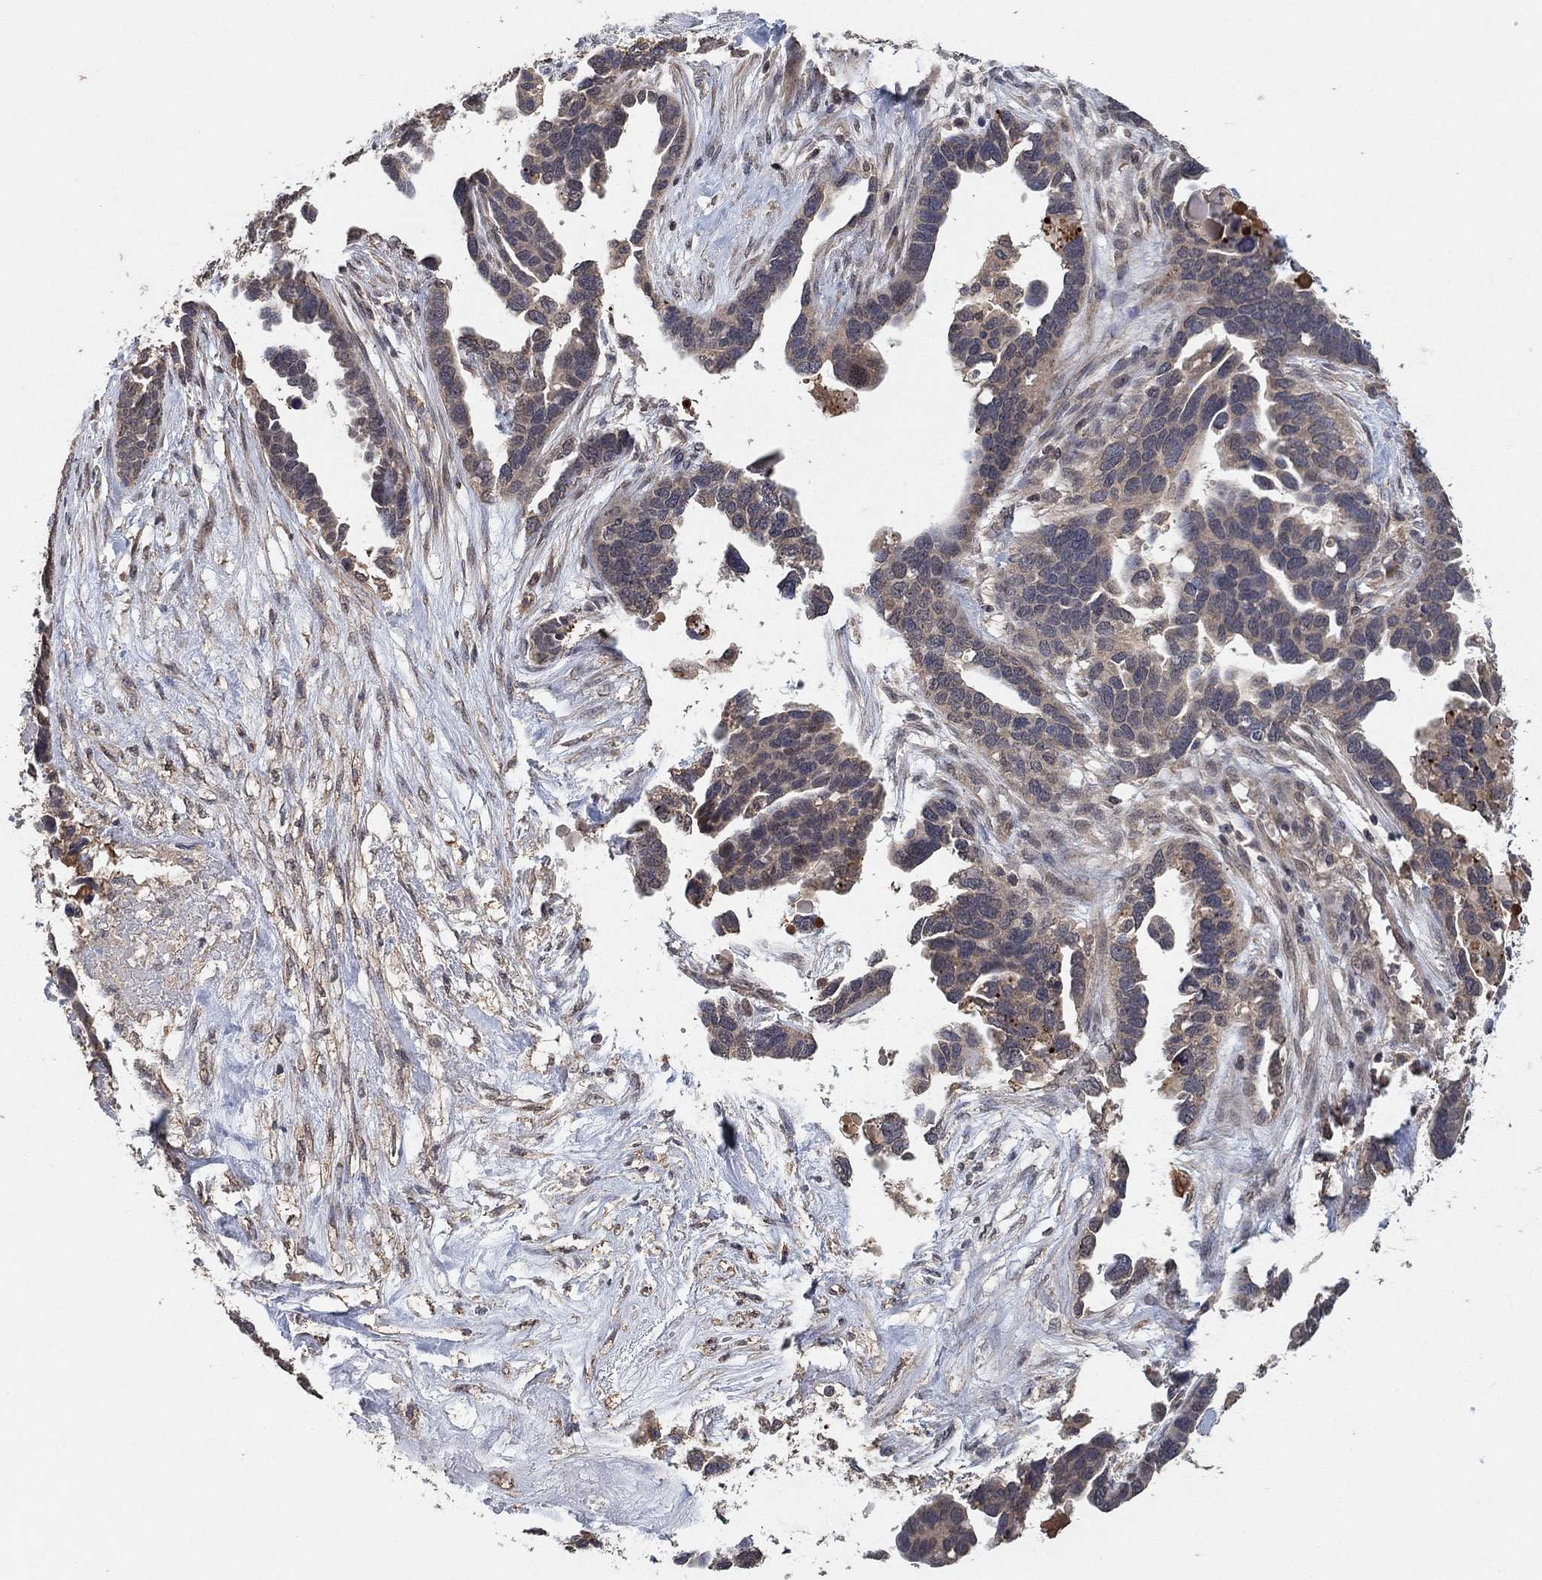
{"staining": {"intensity": "negative", "quantity": "none", "location": "none"}, "tissue": "ovarian cancer", "cell_type": "Tumor cells", "image_type": "cancer", "snomed": [{"axis": "morphology", "description": "Cystadenocarcinoma, serous, NOS"}, {"axis": "topography", "description": "Ovary"}], "caption": "DAB (3,3'-diaminobenzidine) immunohistochemical staining of human ovarian cancer (serous cystadenocarcinoma) shows no significant positivity in tumor cells.", "gene": "CCDC43", "patient": {"sex": "female", "age": 54}}